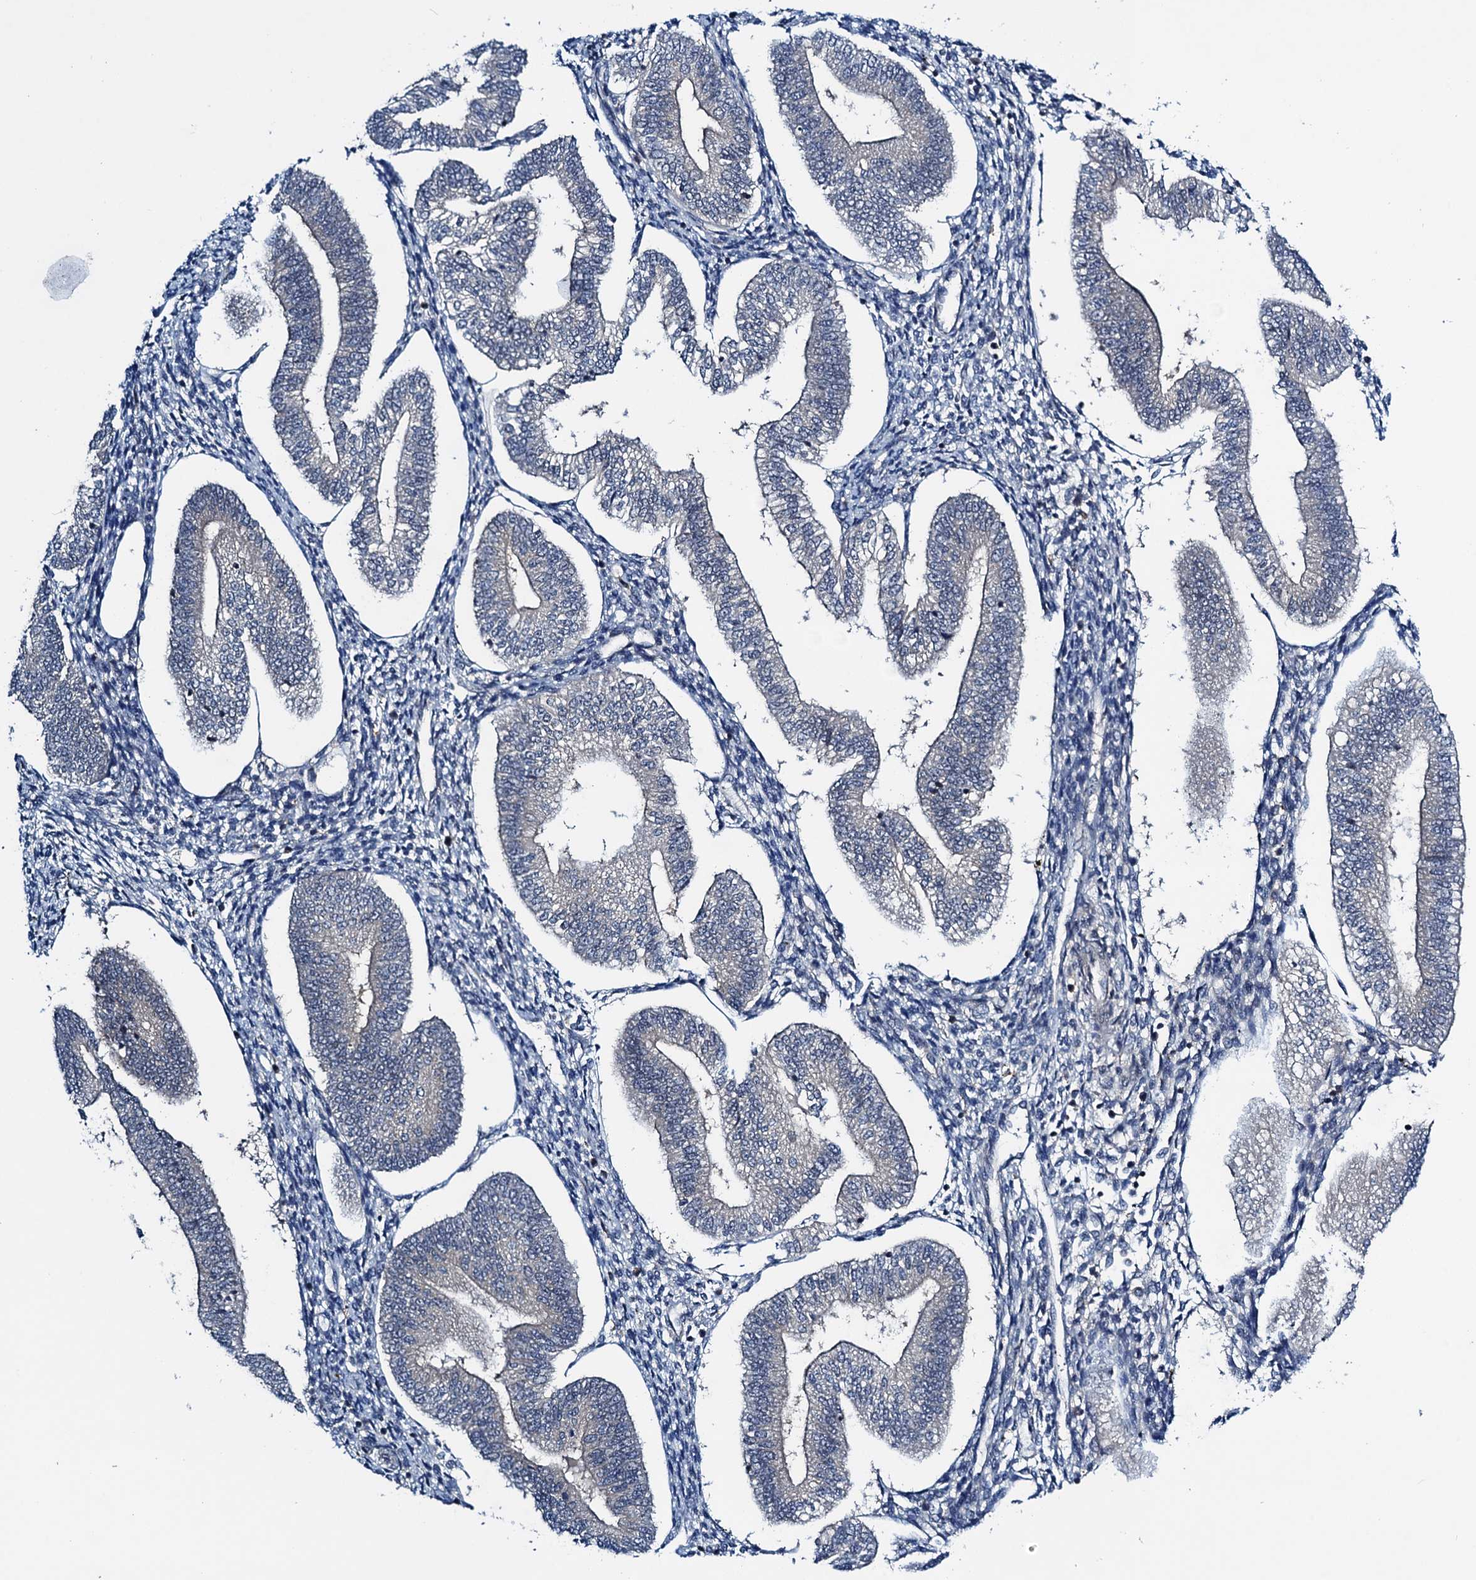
{"staining": {"intensity": "negative", "quantity": "none", "location": "none"}, "tissue": "endometrium", "cell_type": "Cells in endometrial stroma", "image_type": "normal", "snomed": [{"axis": "morphology", "description": "Normal tissue, NOS"}, {"axis": "topography", "description": "Endometrium"}], "caption": "DAB (3,3'-diaminobenzidine) immunohistochemical staining of unremarkable human endometrium reveals no significant staining in cells in endometrial stroma.", "gene": "RNF165", "patient": {"sex": "female", "age": 34}}